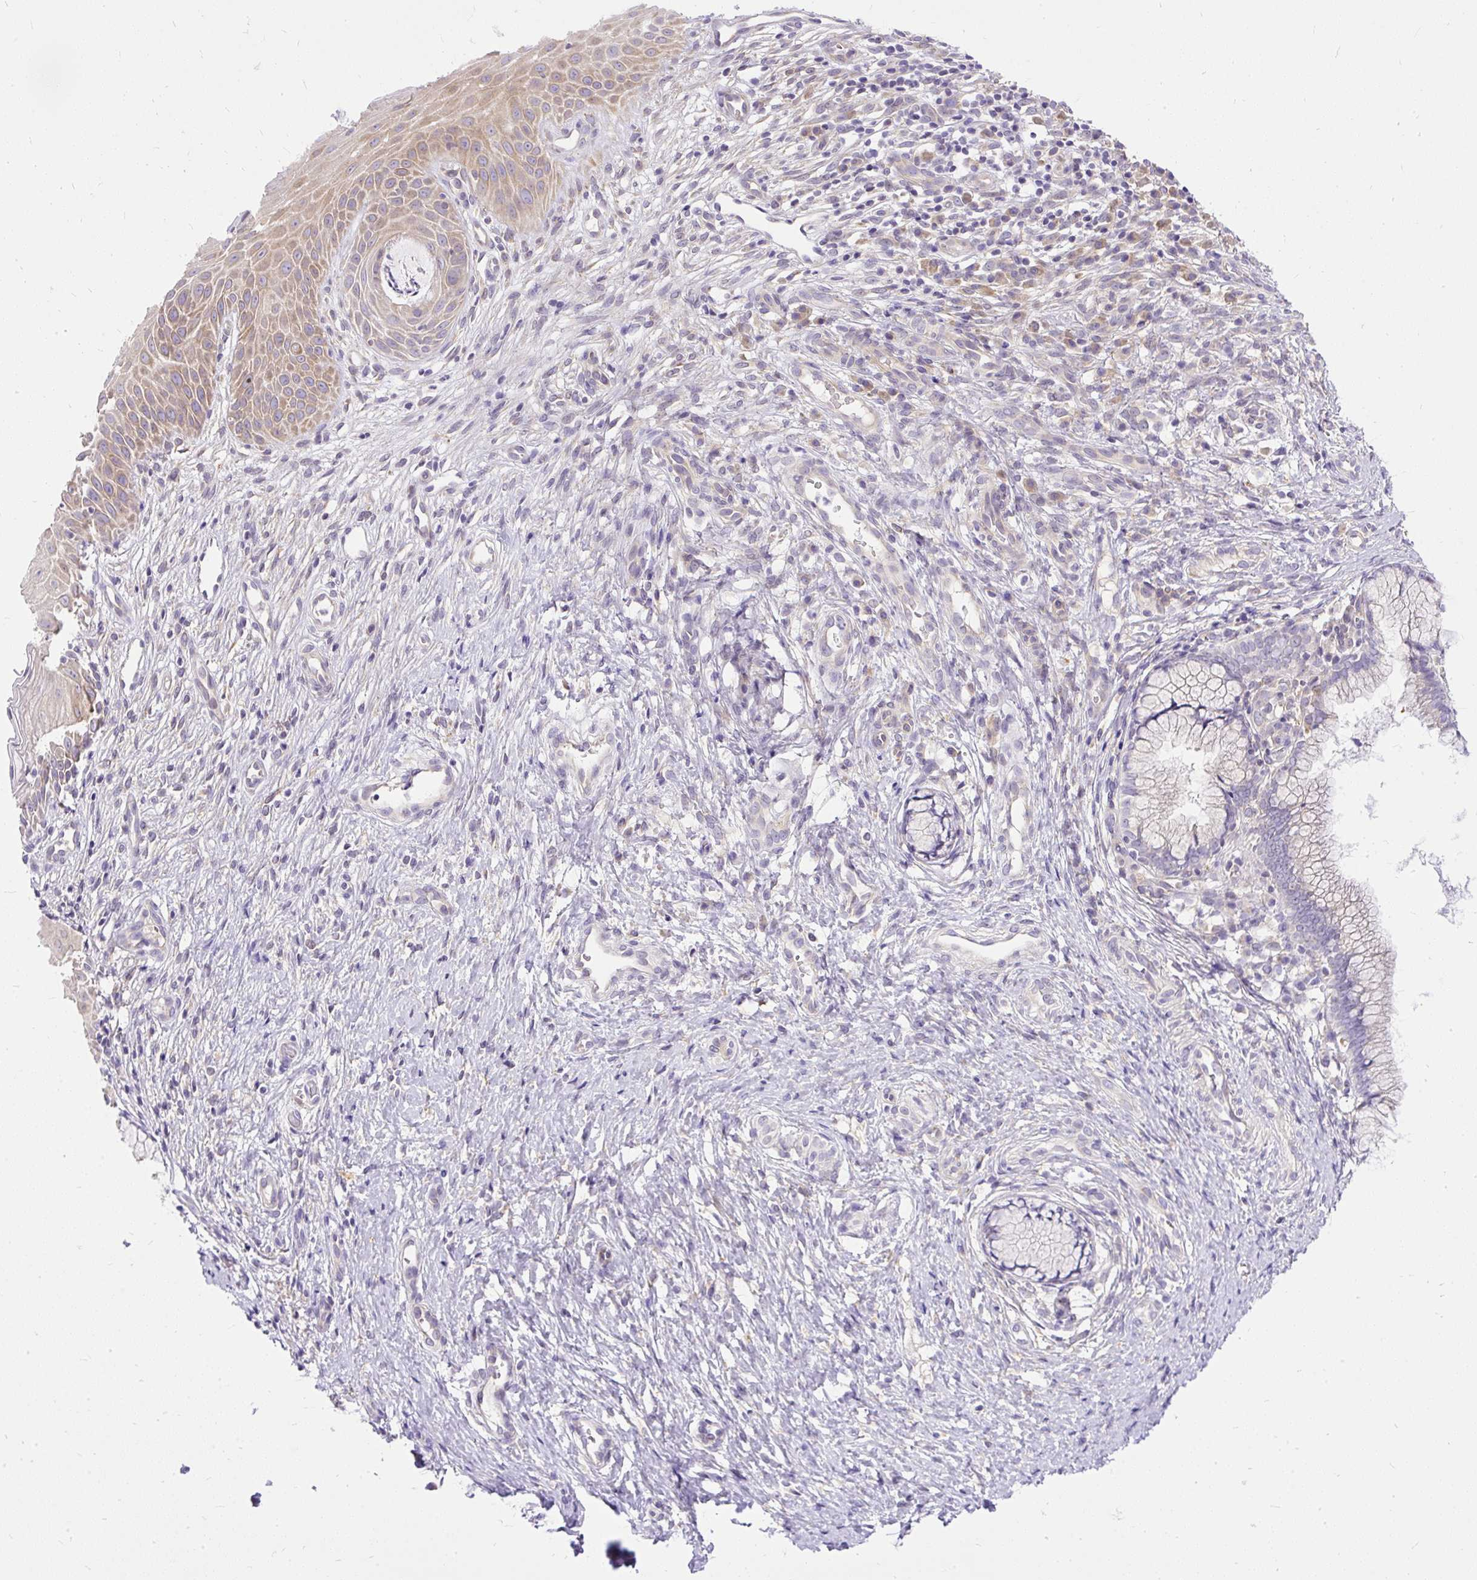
{"staining": {"intensity": "weak", "quantity": "<25%", "location": "cytoplasmic/membranous"}, "tissue": "cervix", "cell_type": "Glandular cells", "image_type": "normal", "snomed": [{"axis": "morphology", "description": "Normal tissue, NOS"}, {"axis": "topography", "description": "Cervix"}], "caption": "Image shows no significant protein positivity in glandular cells of normal cervix.", "gene": "AMFR", "patient": {"sex": "female", "age": 36}}